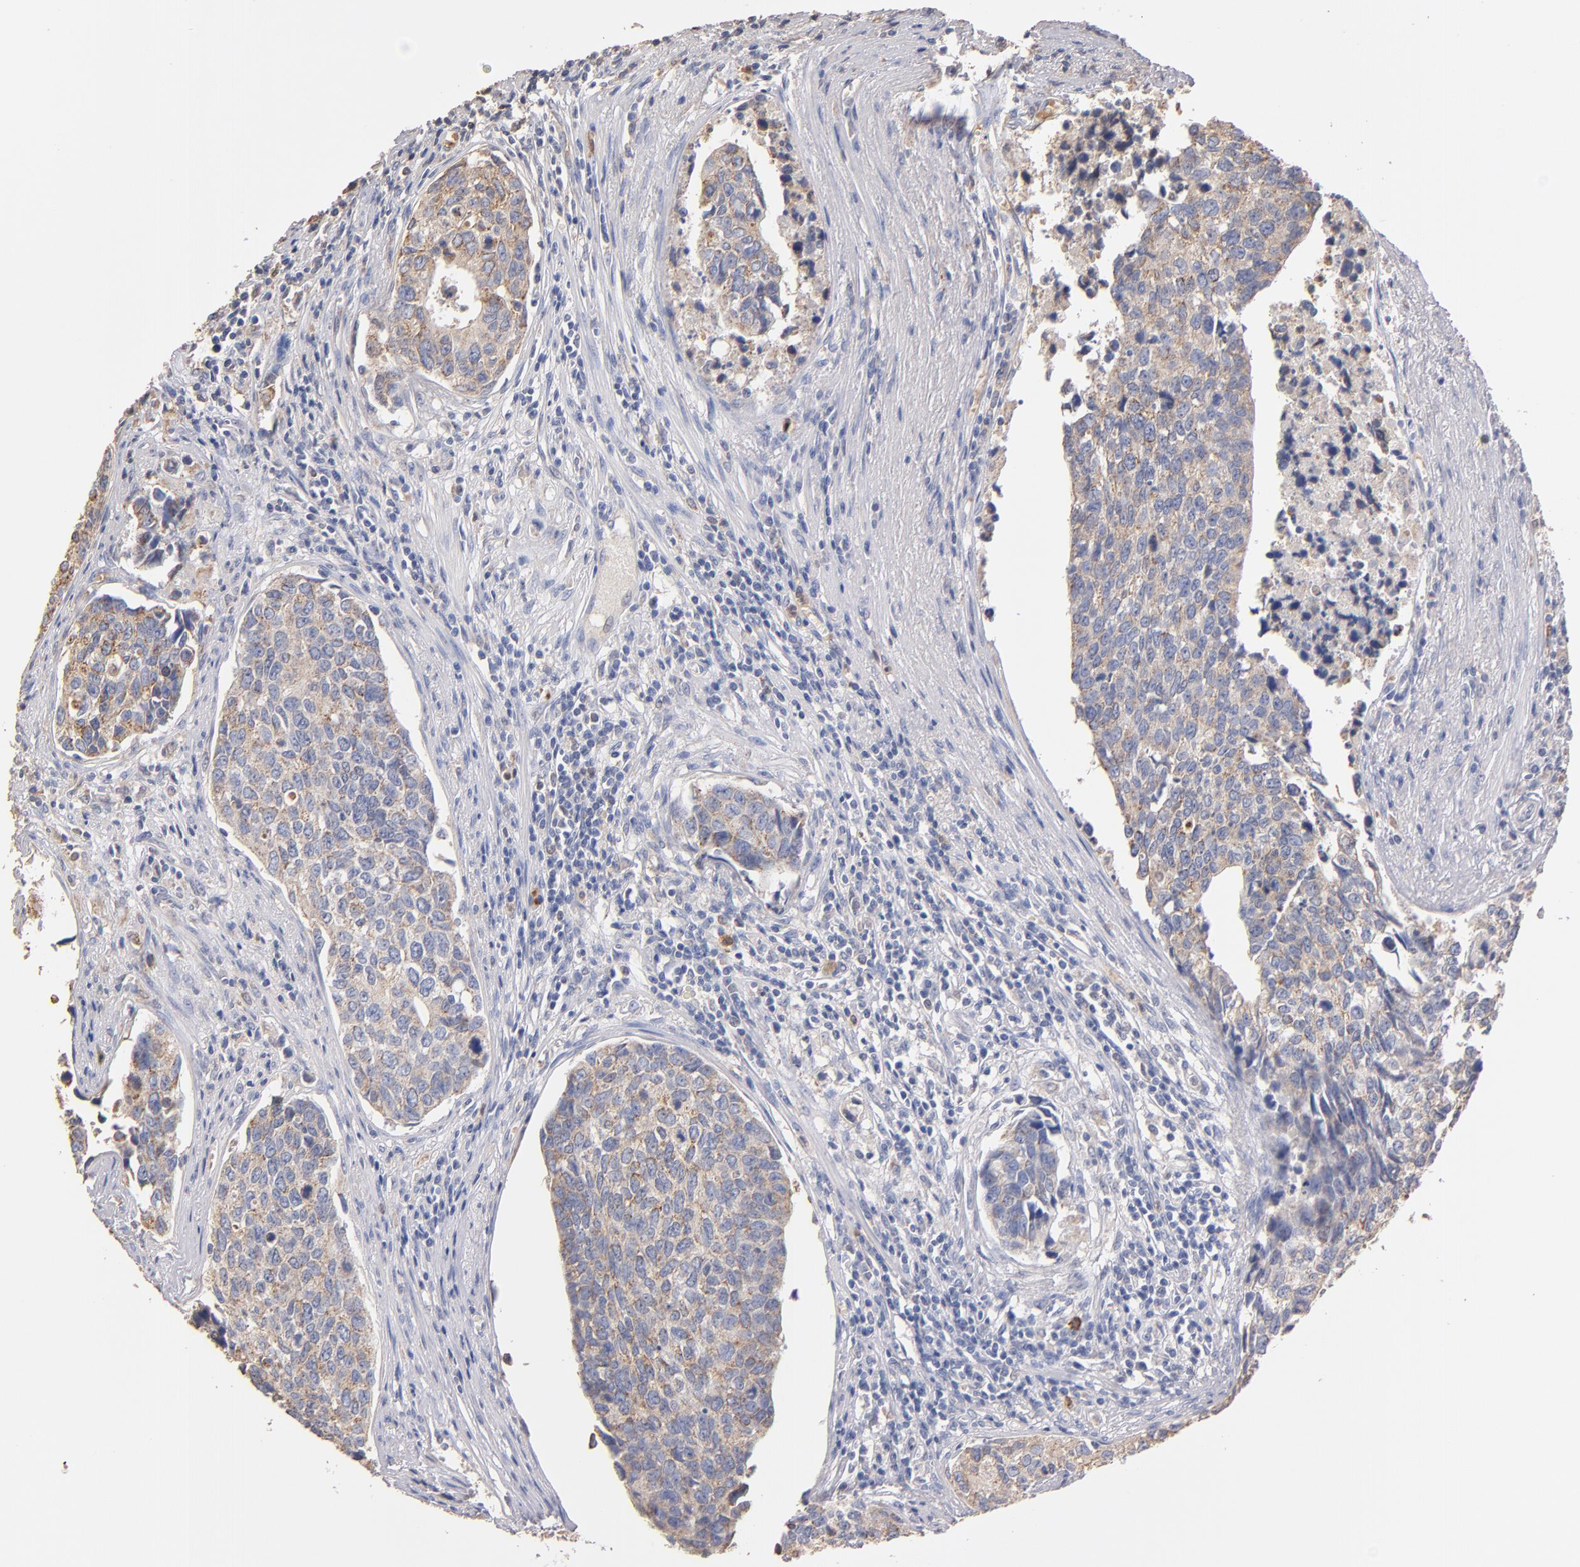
{"staining": {"intensity": "weak", "quantity": "25%-75%", "location": "cytoplasmic/membranous"}, "tissue": "urothelial cancer", "cell_type": "Tumor cells", "image_type": "cancer", "snomed": [{"axis": "morphology", "description": "Urothelial carcinoma, High grade"}, {"axis": "topography", "description": "Urinary bladder"}], "caption": "Immunohistochemical staining of human urothelial cancer reveals weak cytoplasmic/membranous protein staining in about 25%-75% of tumor cells.", "gene": "RO60", "patient": {"sex": "male", "age": 81}}